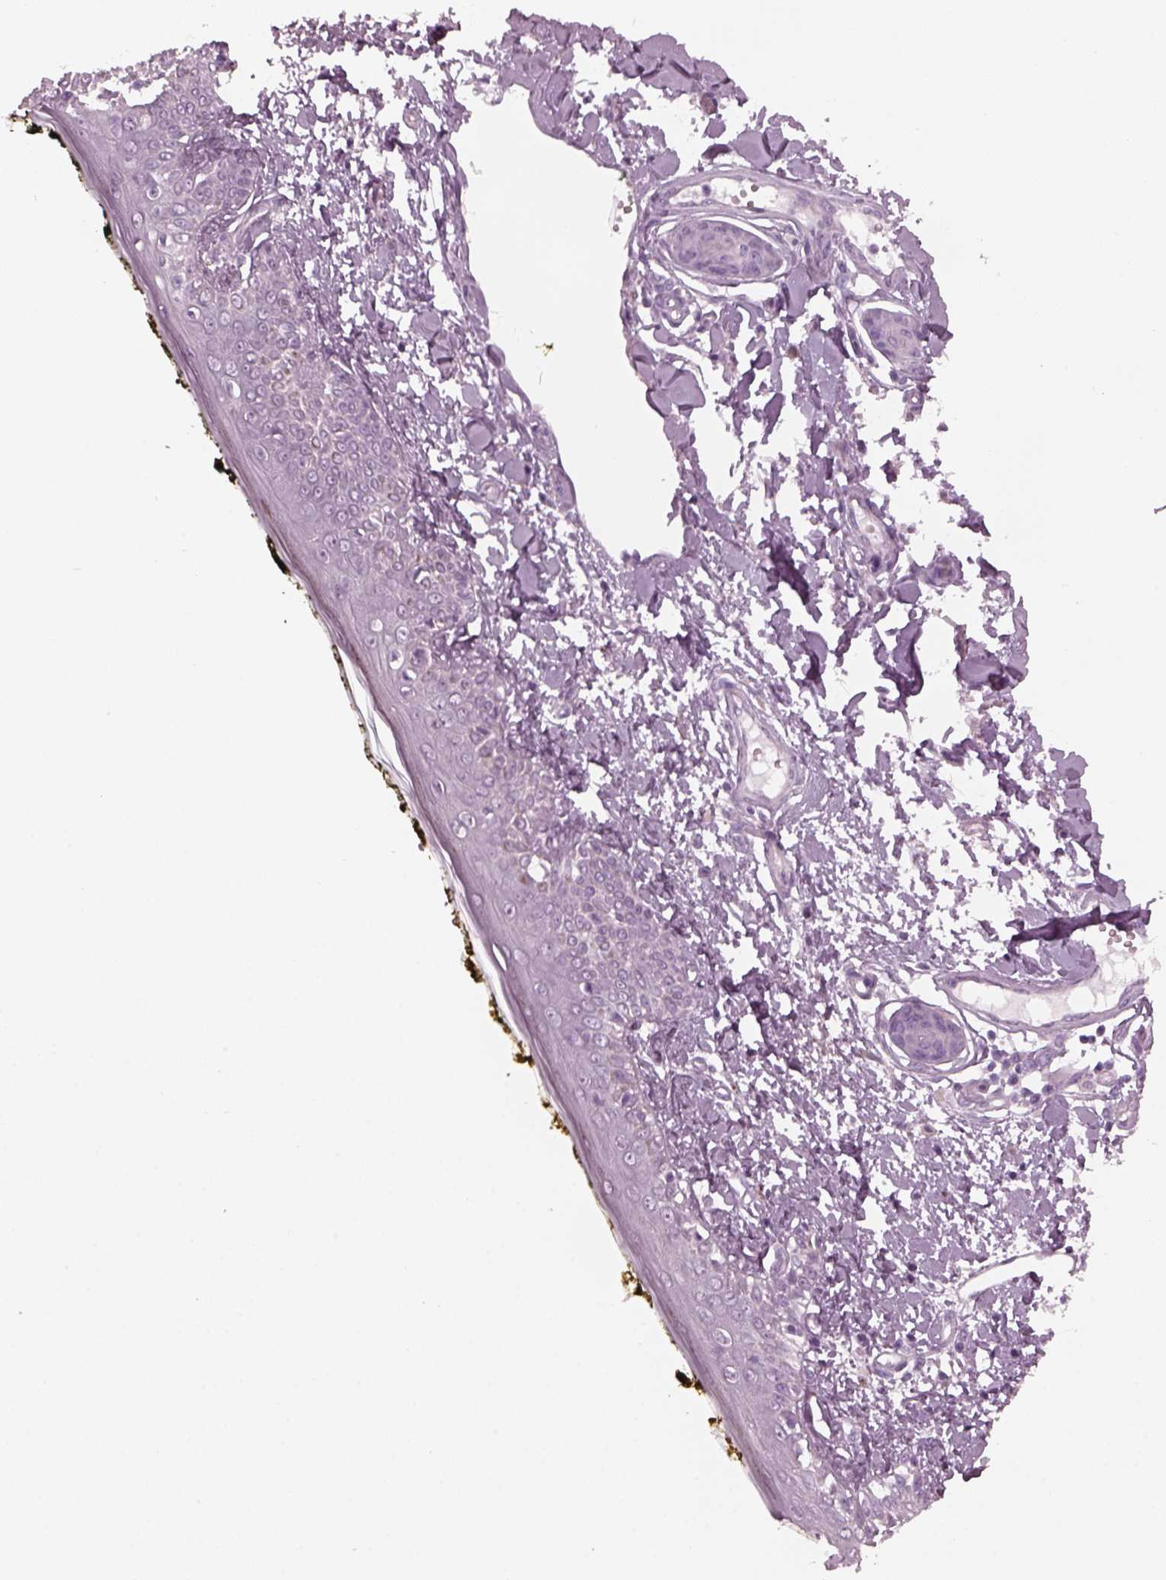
{"staining": {"intensity": "negative", "quantity": "none", "location": "none"}, "tissue": "skin", "cell_type": "Fibroblasts", "image_type": "normal", "snomed": [{"axis": "morphology", "description": "Normal tissue, NOS"}, {"axis": "topography", "description": "Skin"}], "caption": "Fibroblasts show no significant protein positivity in unremarkable skin. (Brightfield microscopy of DAB (3,3'-diaminobenzidine) IHC at high magnification).", "gene": "PDC", "patient": {"sex": "male", "age": 76}}